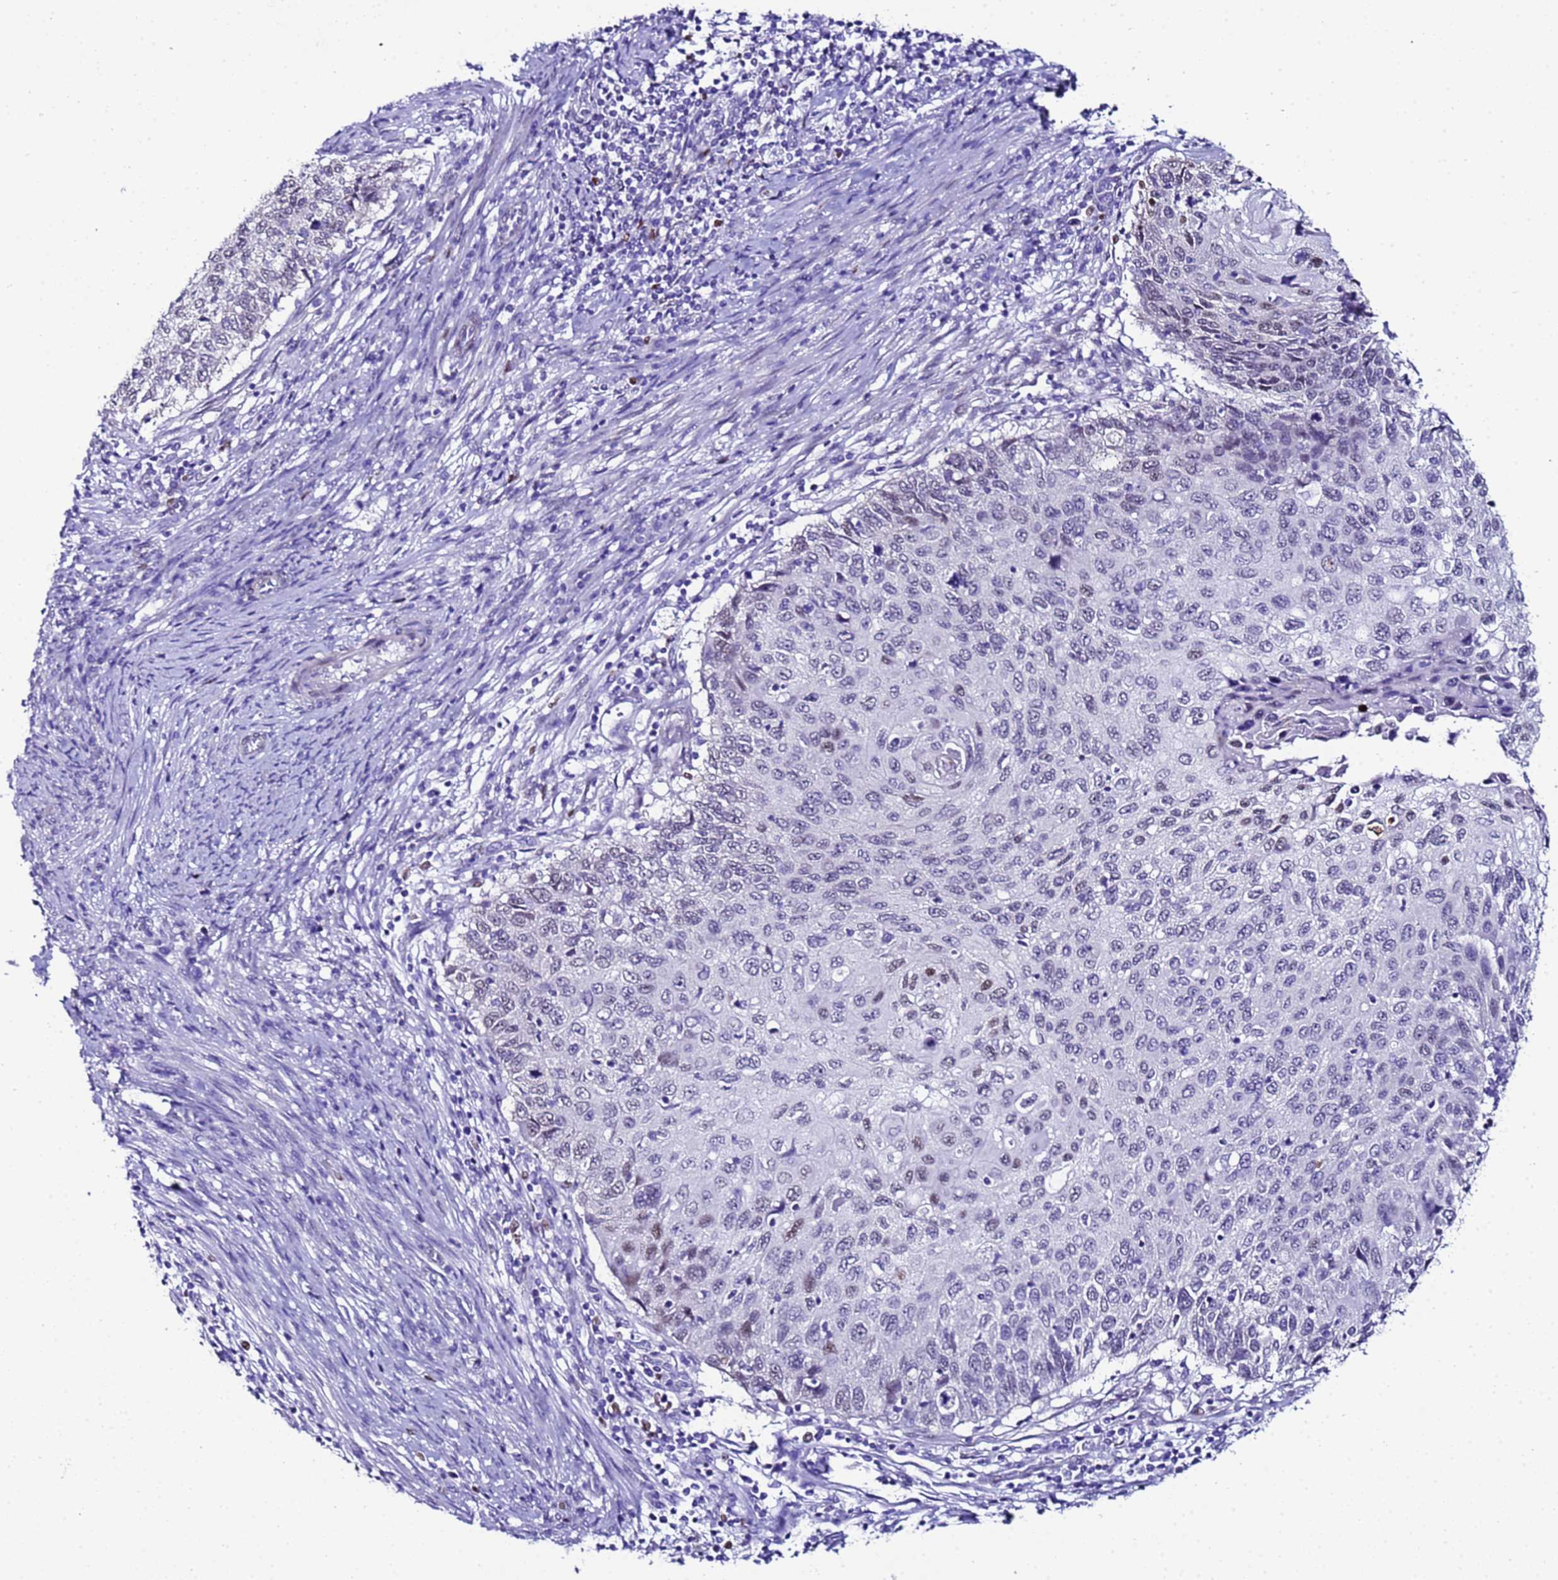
{"staining": {"intensity": "weak", "quantity": "25%-75%", "location": "nuclear"}, "tissue": "cervical cancer", "cell_type": "Tumor cells", "image_type": "cancer", "snomed": [{"axis": "morphology", "description": "Squamous cell carcinoma, NOS"}, {"axis": "topography", "description": "Cervix"}], "caption": "IHC histopathology image of neoplastic tissue: human cervical squamous cell carcinoma stained using IHC shows low levels of weak protein expression localized specifically in the nuclear of tumor cells, appearing as a nuclear brown color.", "gene": "BCL7A", "patient": {"sex": "female", "age": 70}}